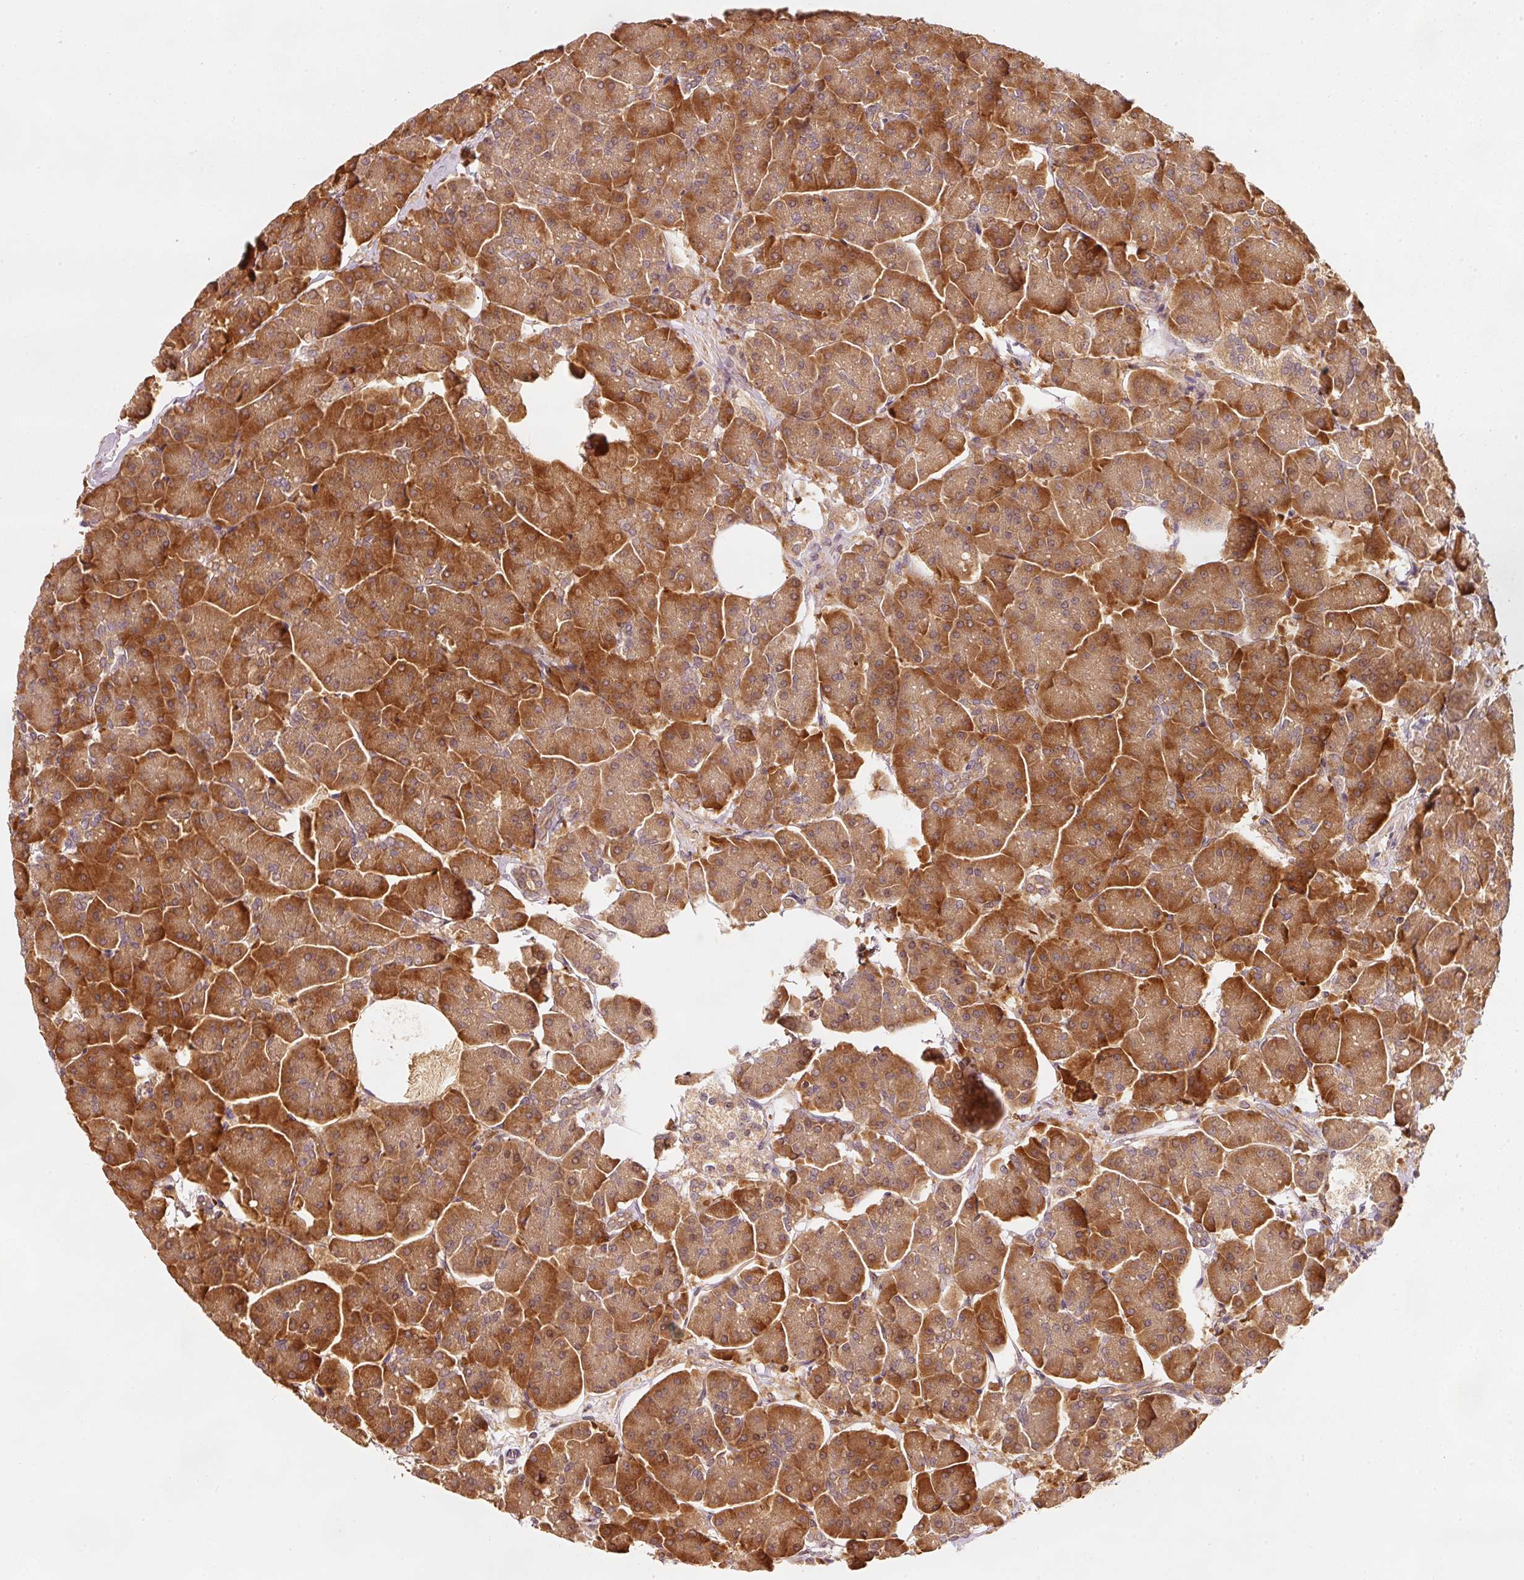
{"staining": {"intensity": "strong", "quantity": ">75%", "location": "cytoplasmic/membranous"}, "tissue": "pancreas", "cell_type": "Exocrine glandular cells", "image_type": "normal", "snomed": [{"axis": "morphology", "description": "Normal tissue, NOS"}, {"axis": "topography", "description": "Pancreas"}, {"axis": "topography", "description": "Peripheral nerve tissue"}], "caption": "Normal pancreas reveals strong cytoplasmic/membranous staining in approximately >75% of exocrine glandular cells.", "gene": "RRAS2", "patient": {"sex": "male", "age": 54}}